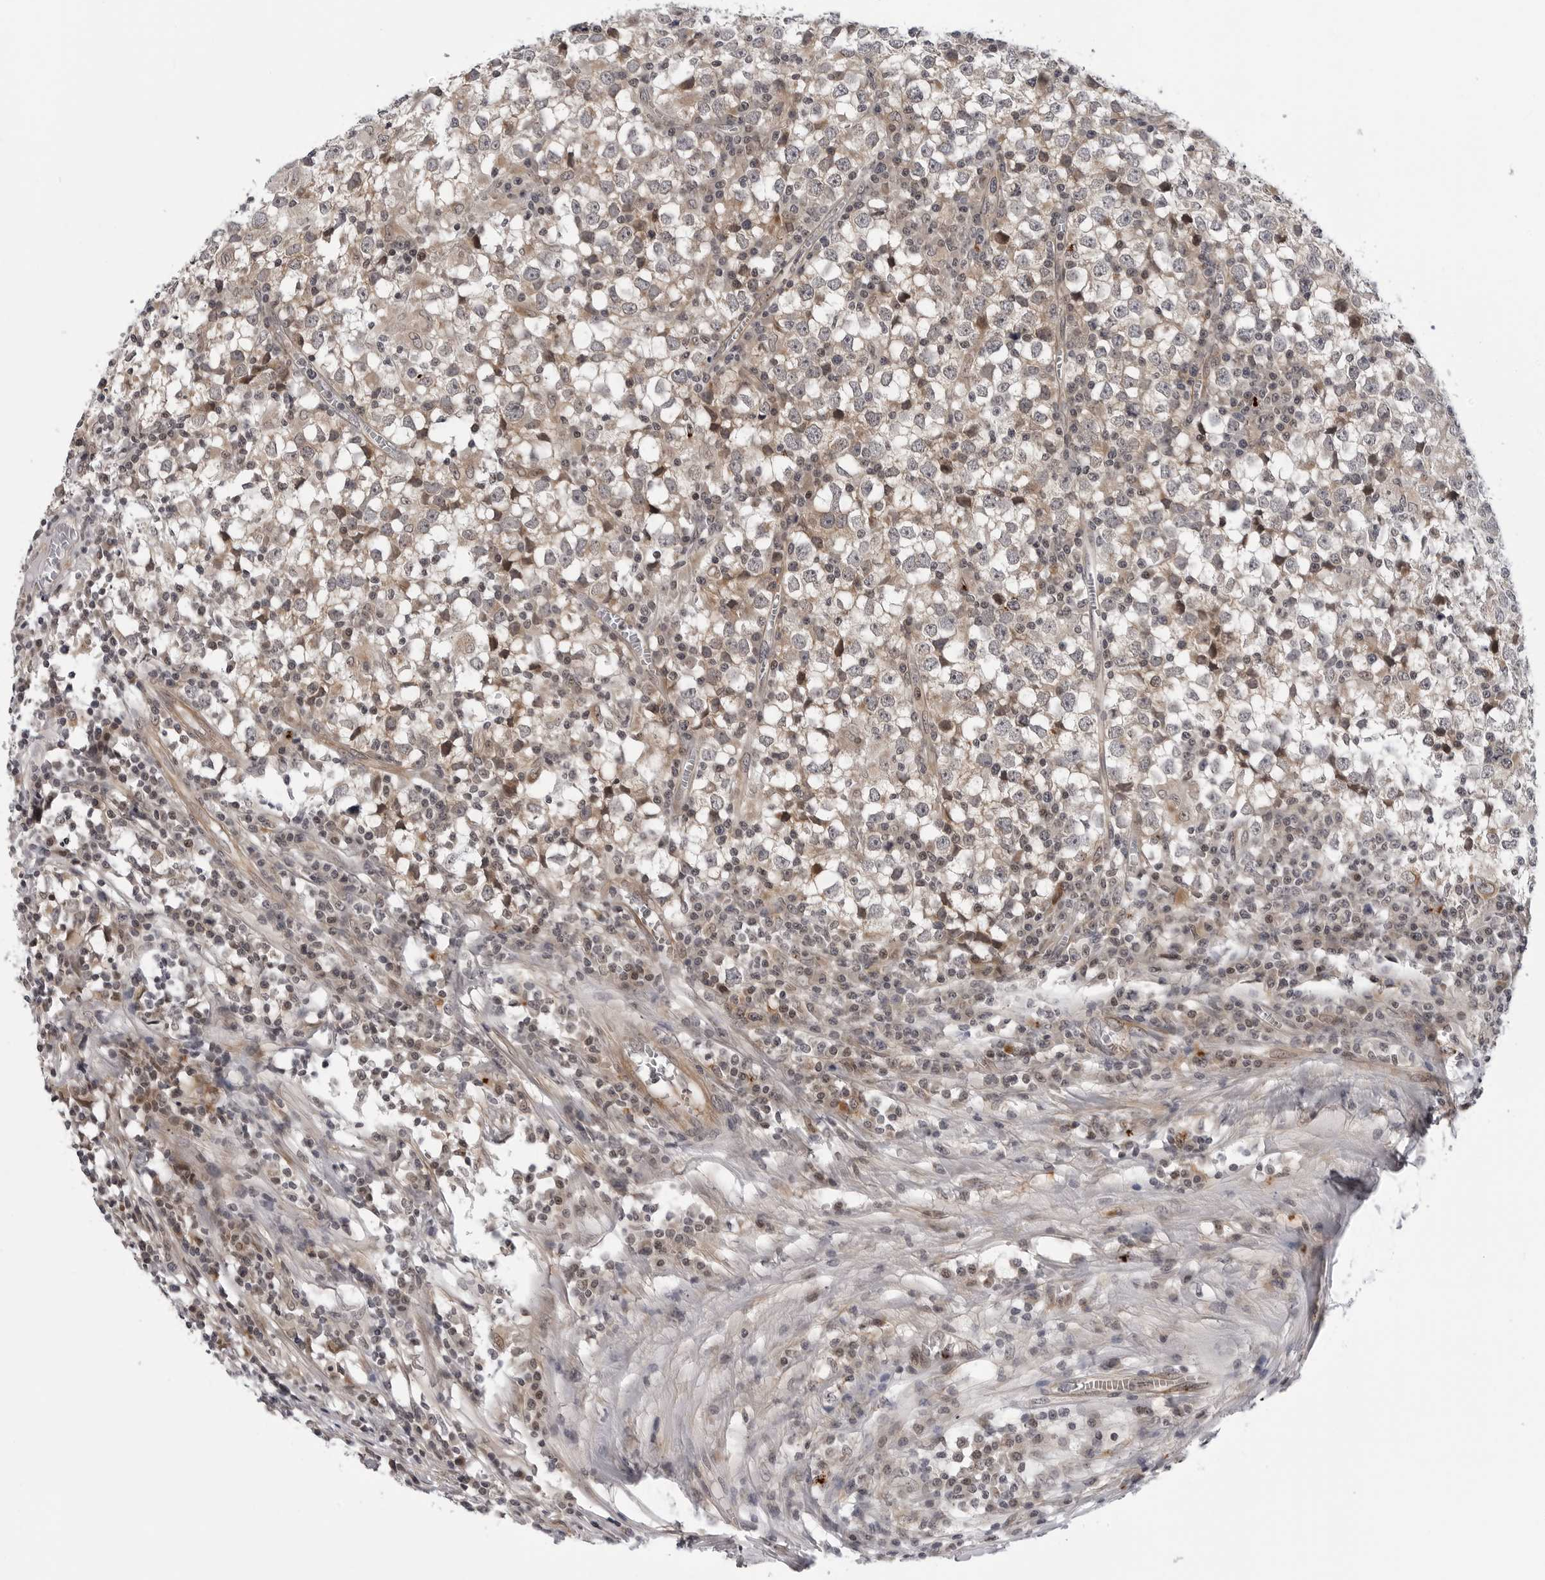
{"staining": {"intensity": "negative", "quantity": "none", "location": "none"}, "tissue": "testis cancer", "cell_type": "Tumor cells", "image_type": "cancer", "snomed": [{"axis": "morphology", "description": "Seminoma, NOS"}, {"axis": "topography", "description": "Testis"}], "caption": "A high-resolution image shows immunohistochemistry (IHC) staining of testis cancer, which demonstrates no significant expression in tumor cells. Nuclei are stained in blue.", "gene": "KIAA1614", "patient": {"sex": "male", "age": 65}}